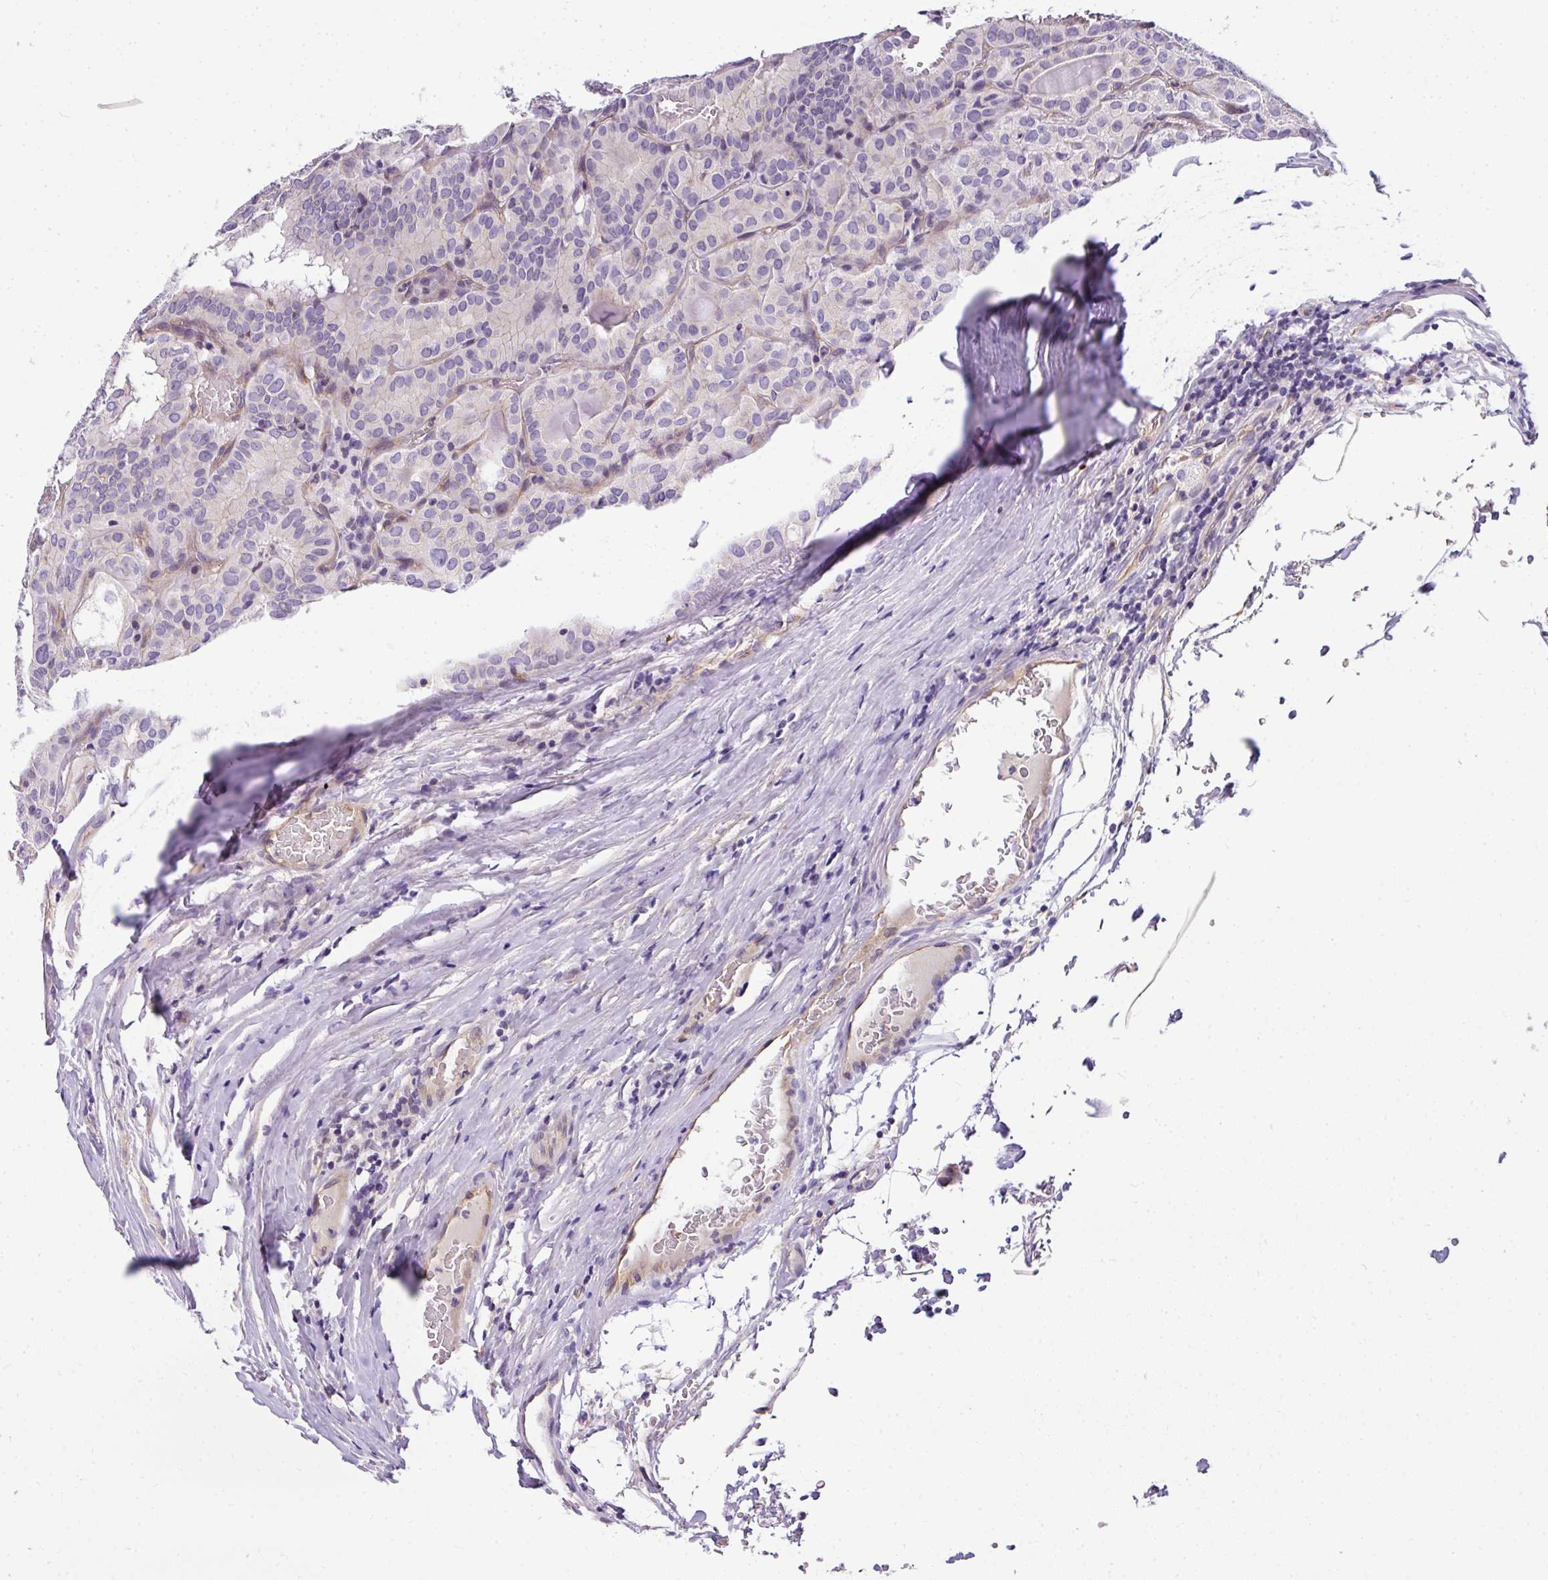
{"staining": {"intensity": "moderate", "quantity": "<25%", "location": "cytoplasmic/membranous"}, "tissue": "thyroid cancer", "cell_type": "Tumor cells", "image_type": "cancer", "snomed": [{"axis": "morphology", "description": "Papillary adenocarcinoma, NOS"}, {"axis": "topography", "description": "Thyroid gland"}], "caption": "About <25% of tumor cells in human thyroid cancer display moderate cytoplasmic/membranous protein staining as visualized by brown immunohistochemical staining.", "gene": "OR11H4", "patient": {"sex": "female", "age": 72}}